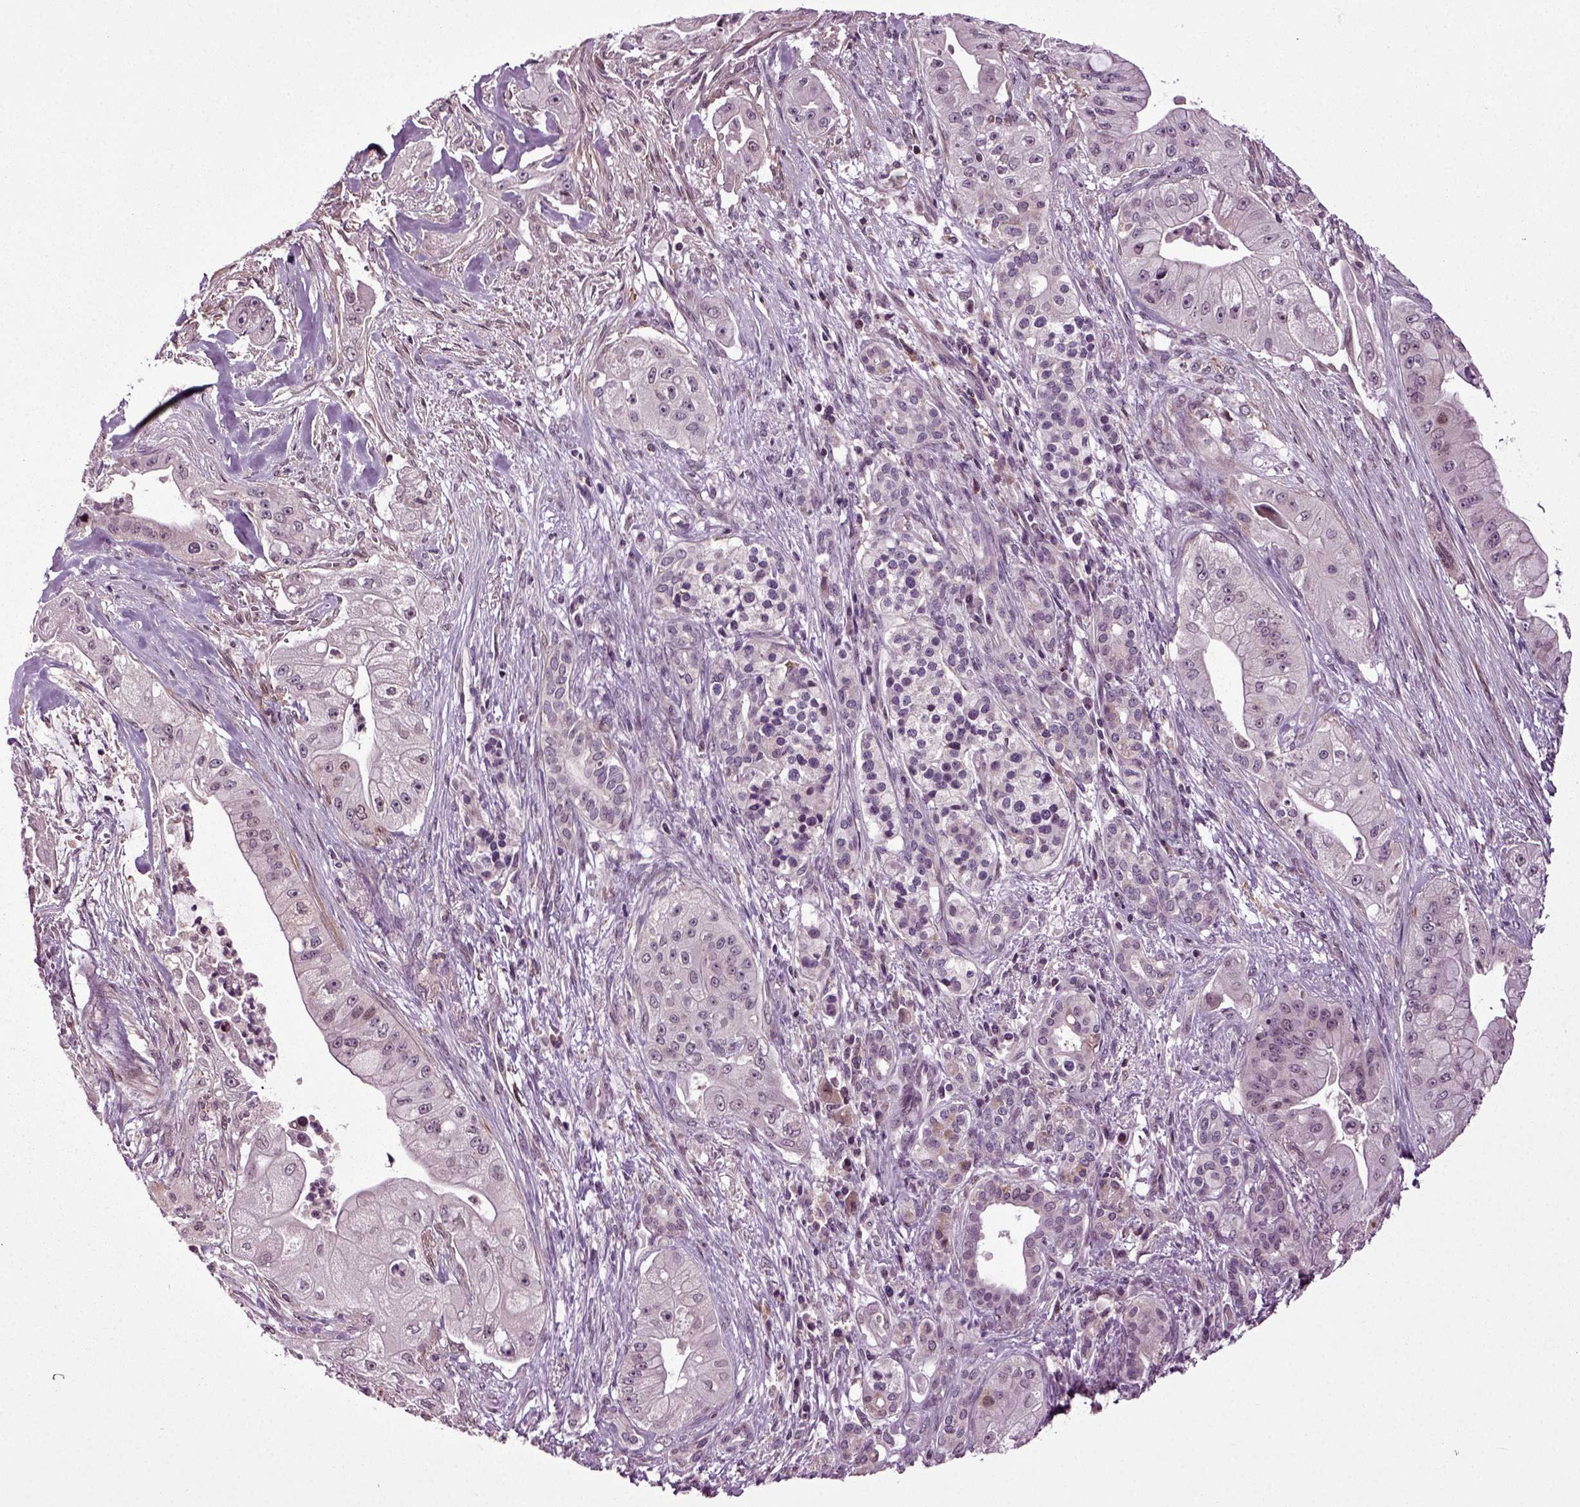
{"staining": {"intensity": "moderate", "quantity": "<25%", "location": "cytoplasmic/membranous"}, "tissue": "pancreatic cancer", "cell_type": "Tumor cells", "image_type": "cancer", "snomed": [{"axis": "morphology", "description": "Normal tissue, NOS"}, {"axis": "morphology", "description": "Inflammation, NOS"}, {"axis": "morphology", "description": "Adenocarcinoma, NOS"}, {"axis": "topography", "description": "Pancreas"}], "caption": "Protein analysis of pancreatic adenocarcinoma tissue shows moderate cytoplasmic/membranous positivity in about <25% of tumor cells.", "gene": "KNSTRN", "patient": {"sex": "male", "age": 57}}